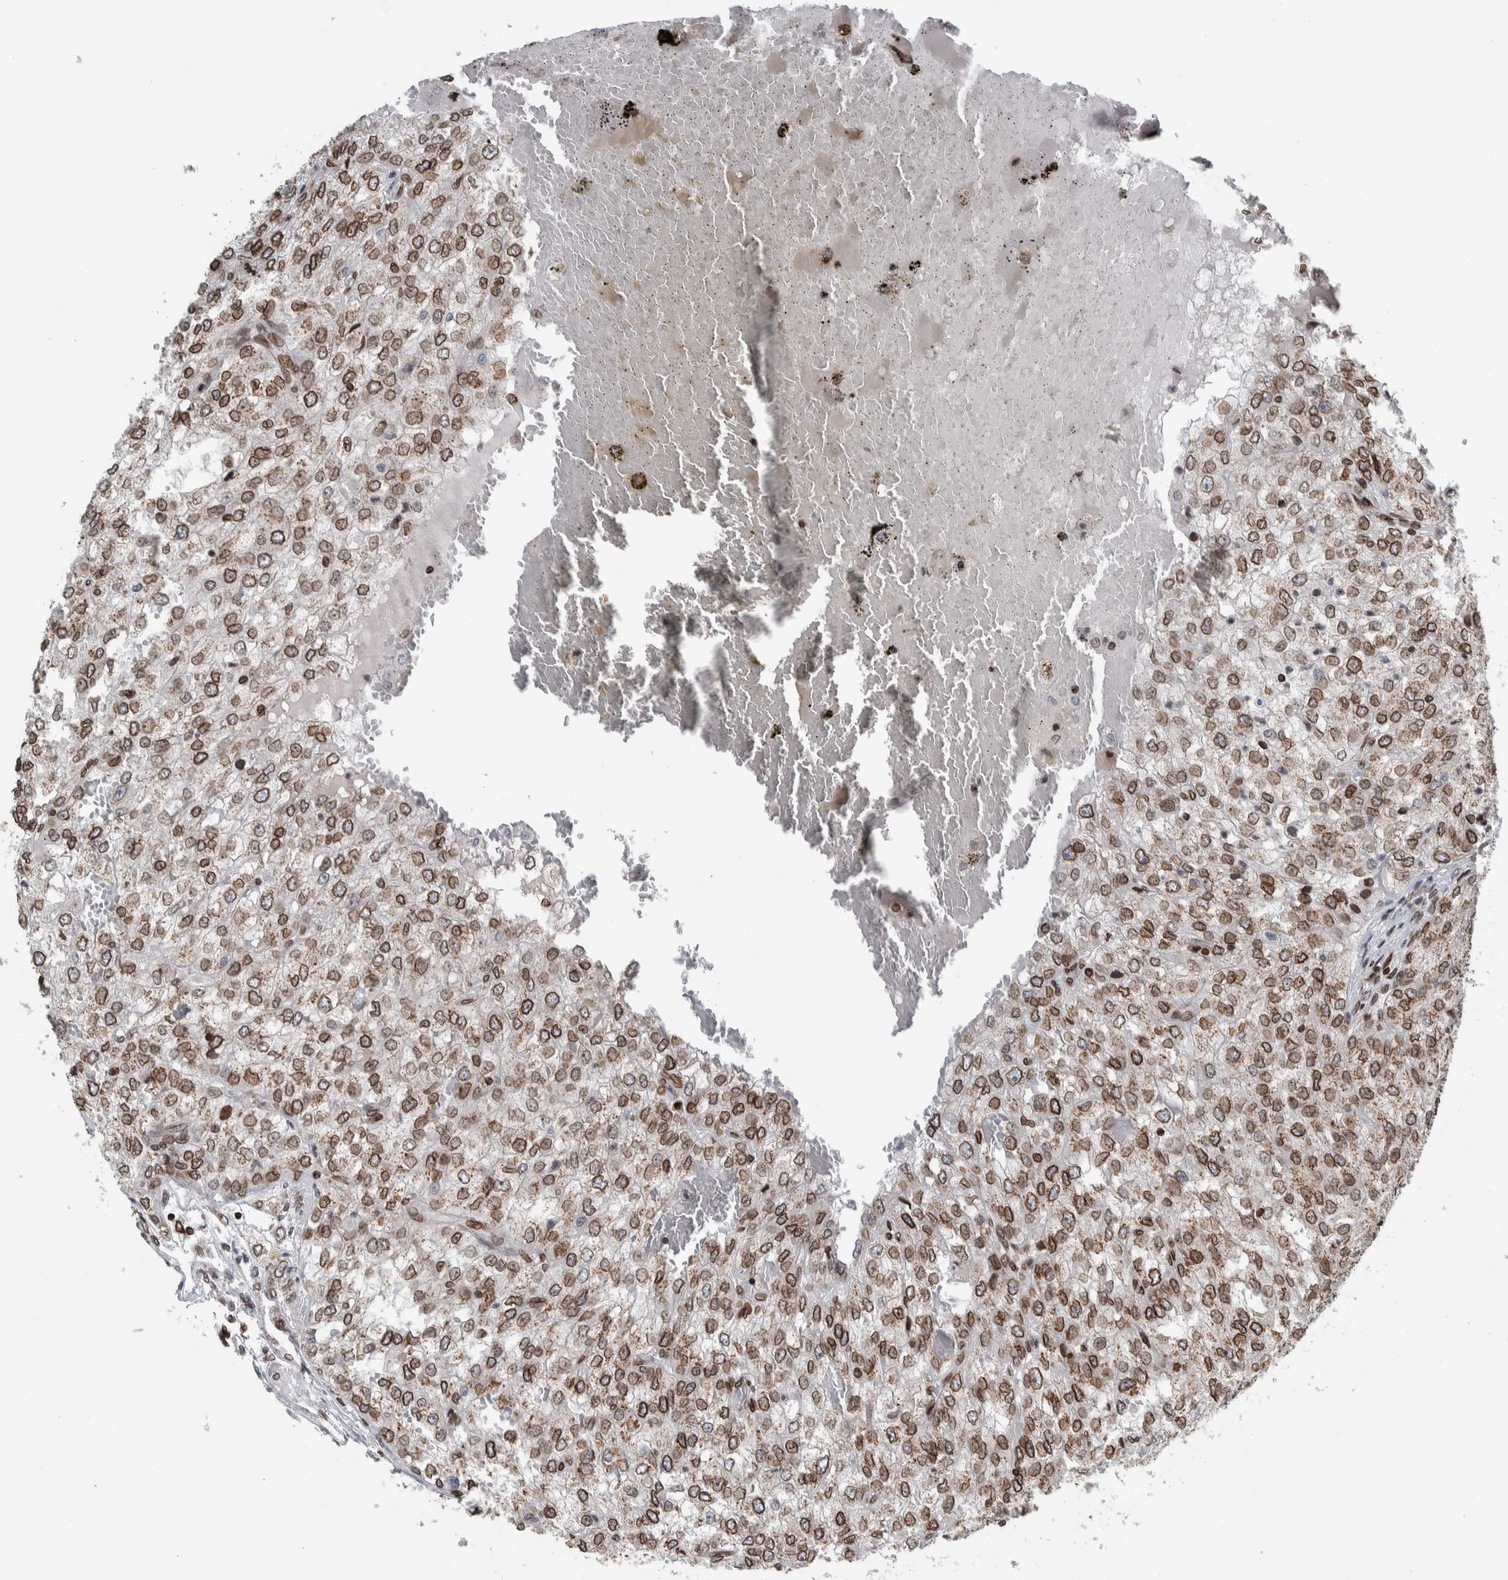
{"staining": {"intensity": "moderate", "quantity": ">75%", "location": "cytoplasmic/membranous,nuclear"}, "tissue": "renal cancer", "cell_type": "Tumor cells", "image_type": "cancer", "snomed": [{"axis": "morphology", "description": "Adenocarcinoma, NOS"}, {"axis": "topography", "description": "Kidney"}], "caption": "Immunohistochemistry micrograph of renal cancer (adenocarcinoma) stained for a protein (brown), which reveals medium levels of moderate cytoplasmic/membranous and nuclear staining in approximately >75% of tumor cells.", "gene": "FAM135B", "patient": {"sex": "female", "age": 54}}